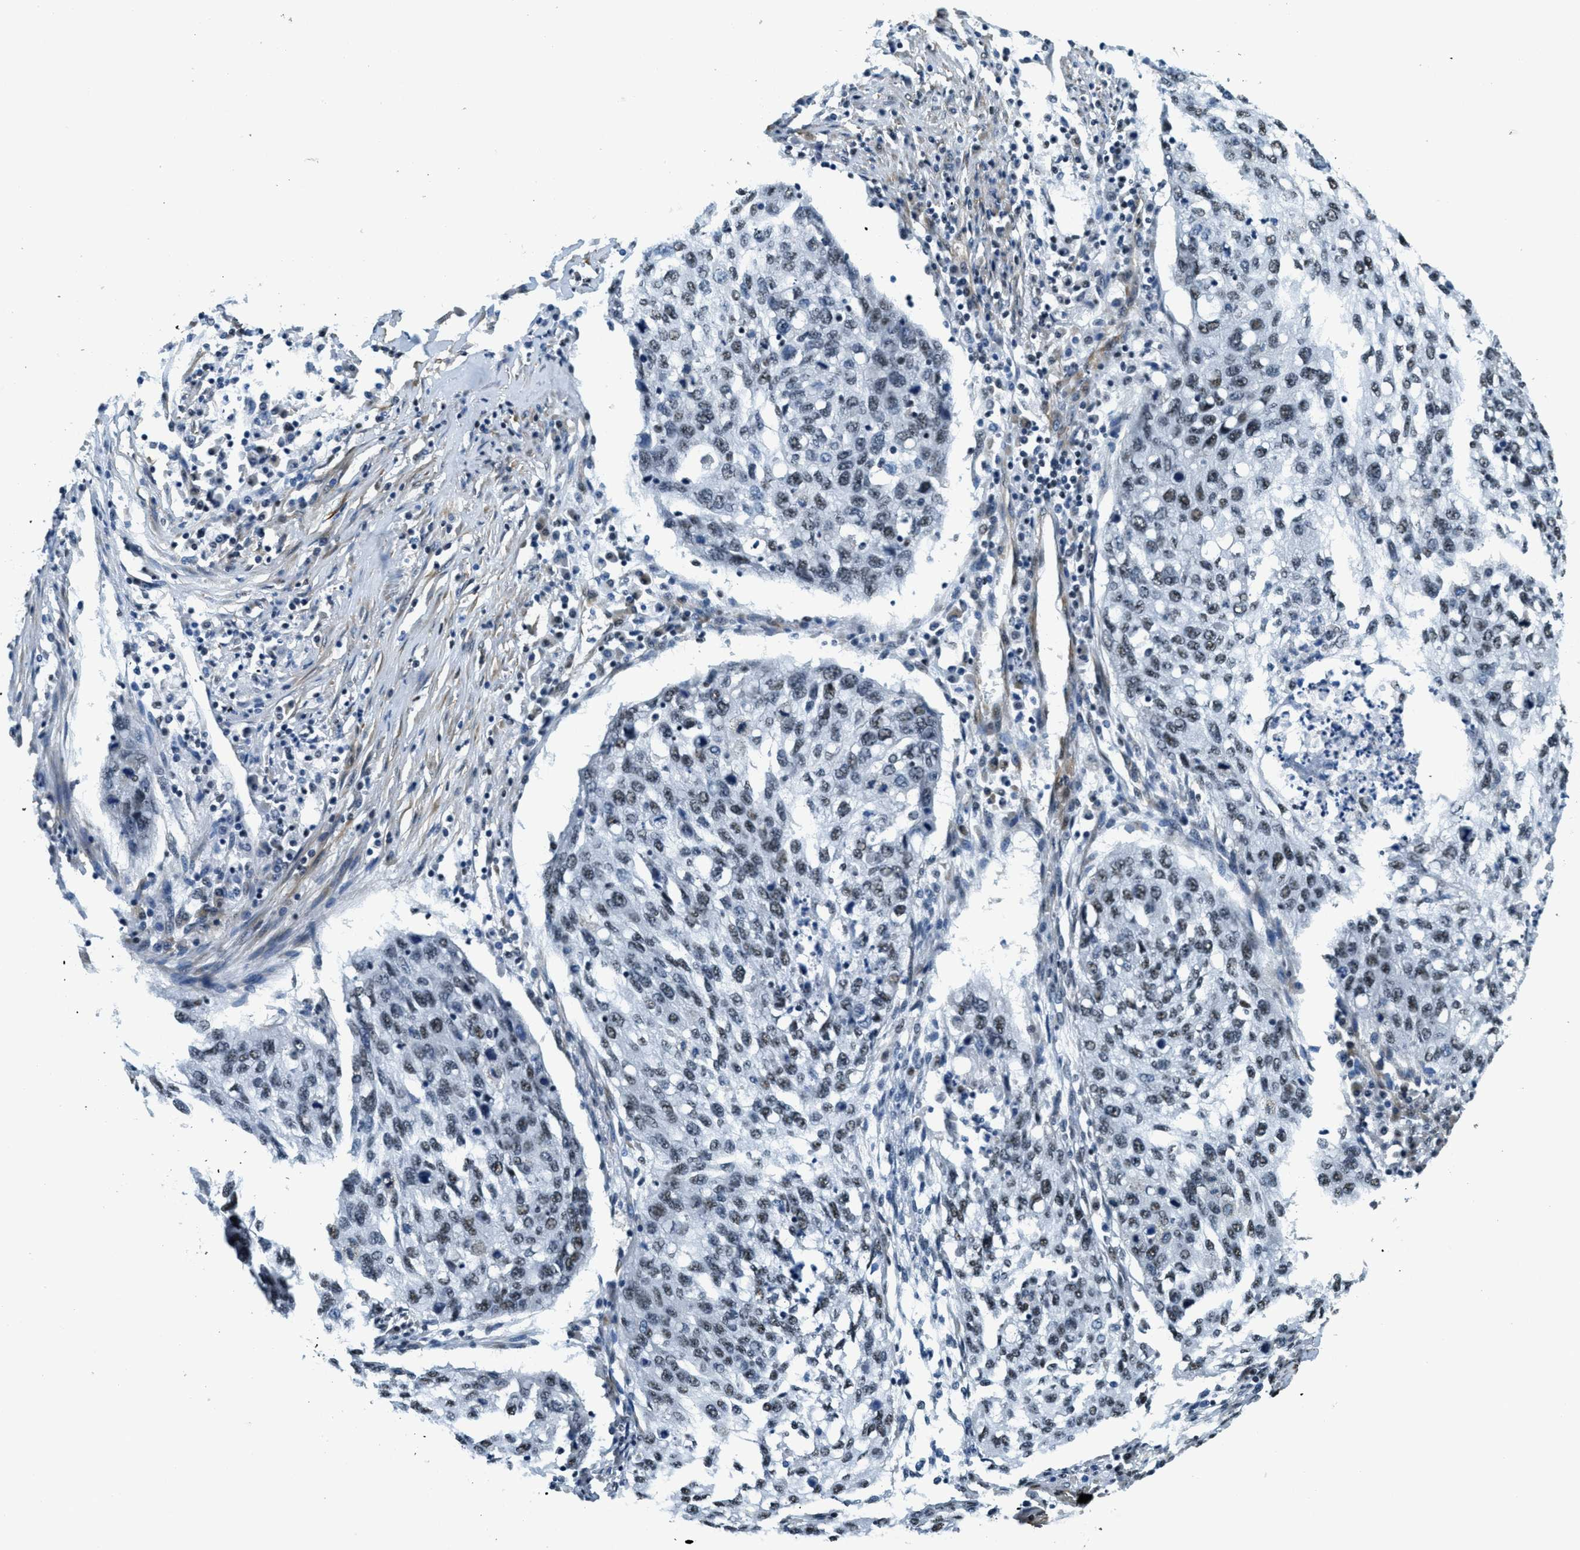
{"staining": {"intensity": "moderate", "quantity": ">75%", "location": "nuclear"}, "tissue": "lung cancer", "cell_type": "Tumor cells", "image_type": "cancer", "snomed": [{"axis": "morphology", "description": "Squamous cell carcinoma, NOS"}, {"axis": "topography", "description": "Lung"}], "caption": "Human lung cancer stained with a brown dye demonstrates moderate nuclear positive positivity in about >75% of tumor cells.", "gene": "CFAP36", "patient": {"sex": "female", "age": 63}}